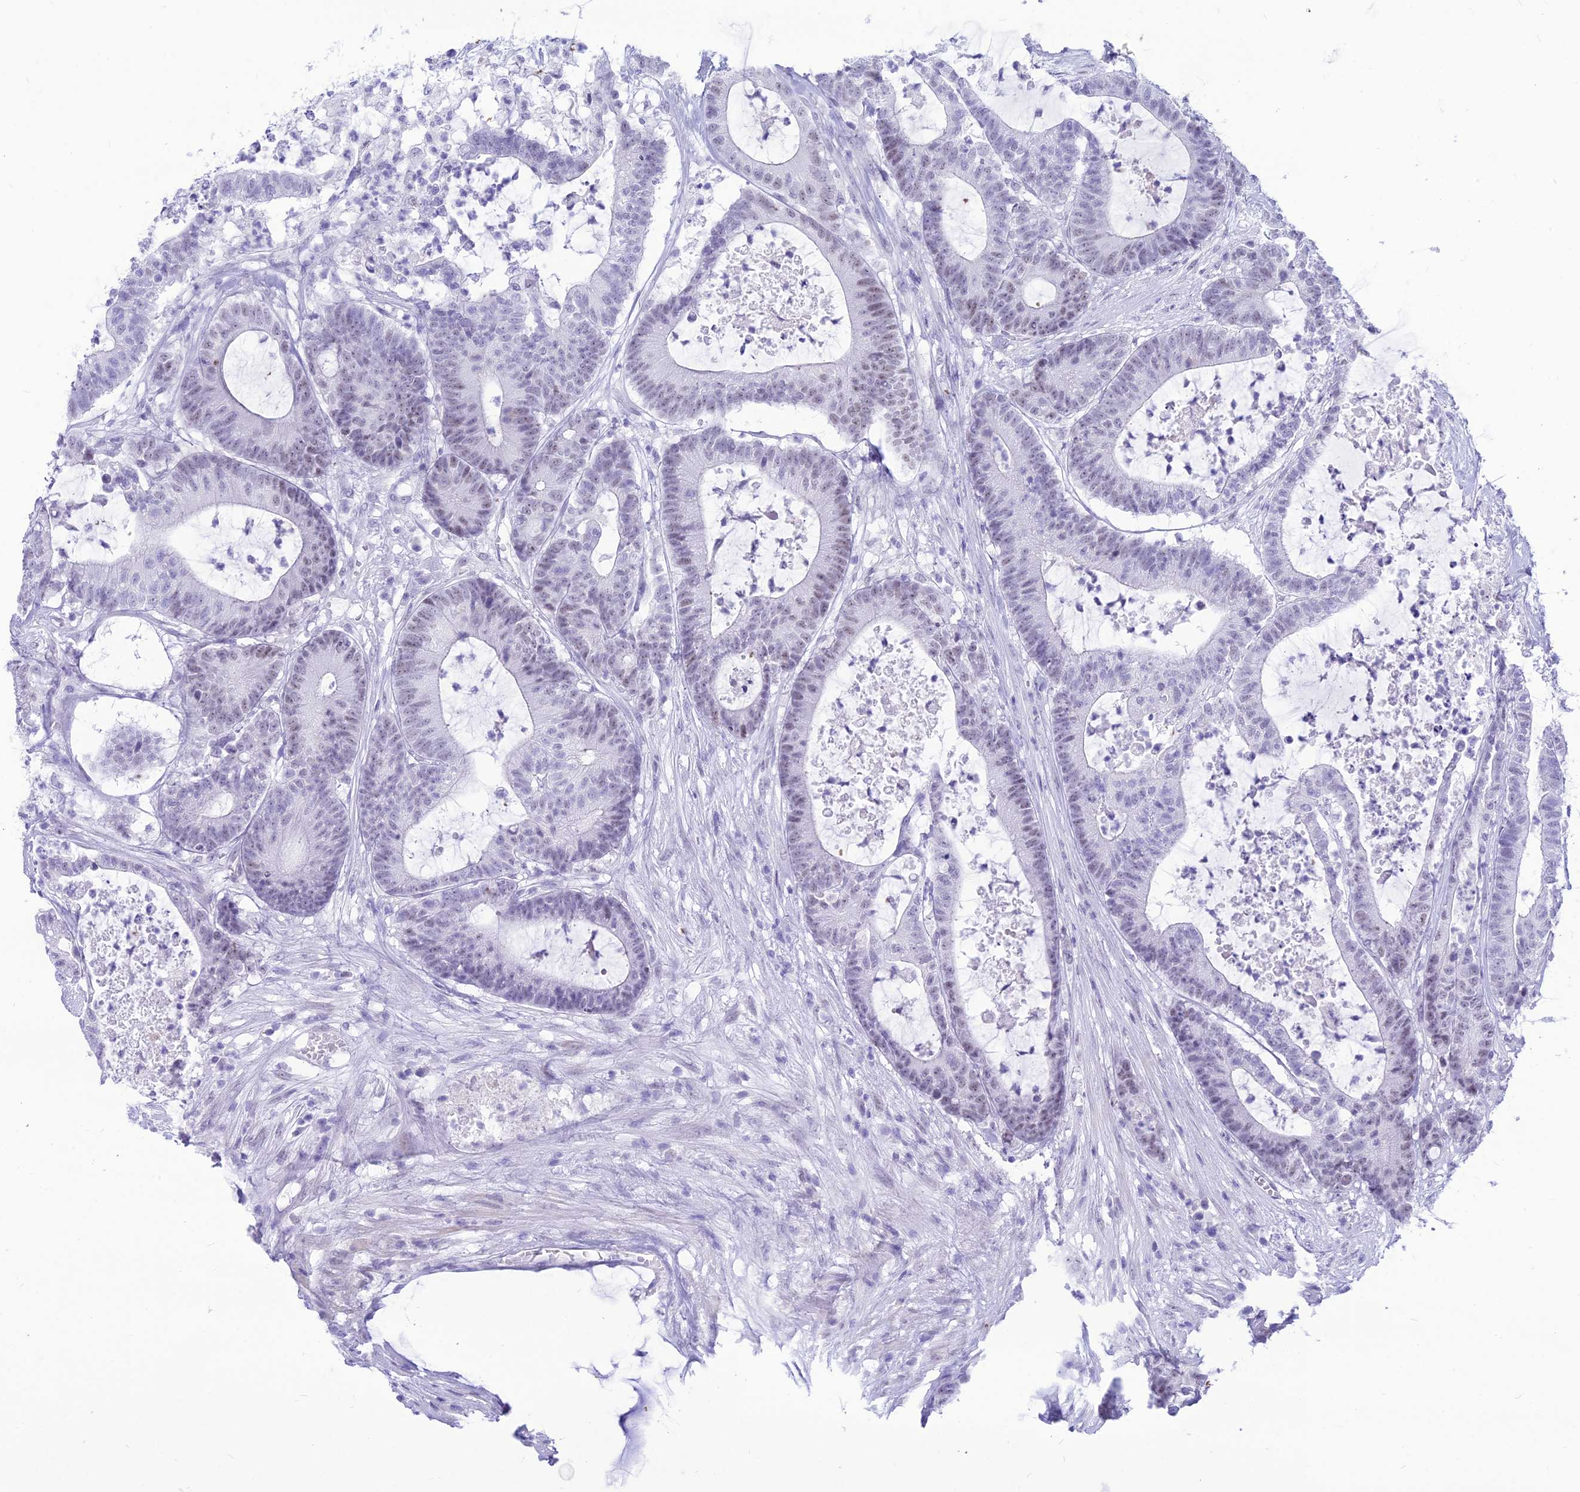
{"staining": {"intensity": "weak", "quantity": "25%-75%", "location": "nuclear"}, "tissue": "colorectal cancer", "cell_type": "Tumor cells", "image_type": "cancer", "snomed": [{"axis": "morphology", "description": "Adenocarcinoma, NOS"}, {"axis": "topography", "description": "Colon"}], "caption": "Weak nuclear protein expression is appreciated in approximately 25%-75% of tumor cells in colorectal cancer (adenocarcinoma).", "gene": "DHX40", "patient": {"sex": "female", "age": 84}}